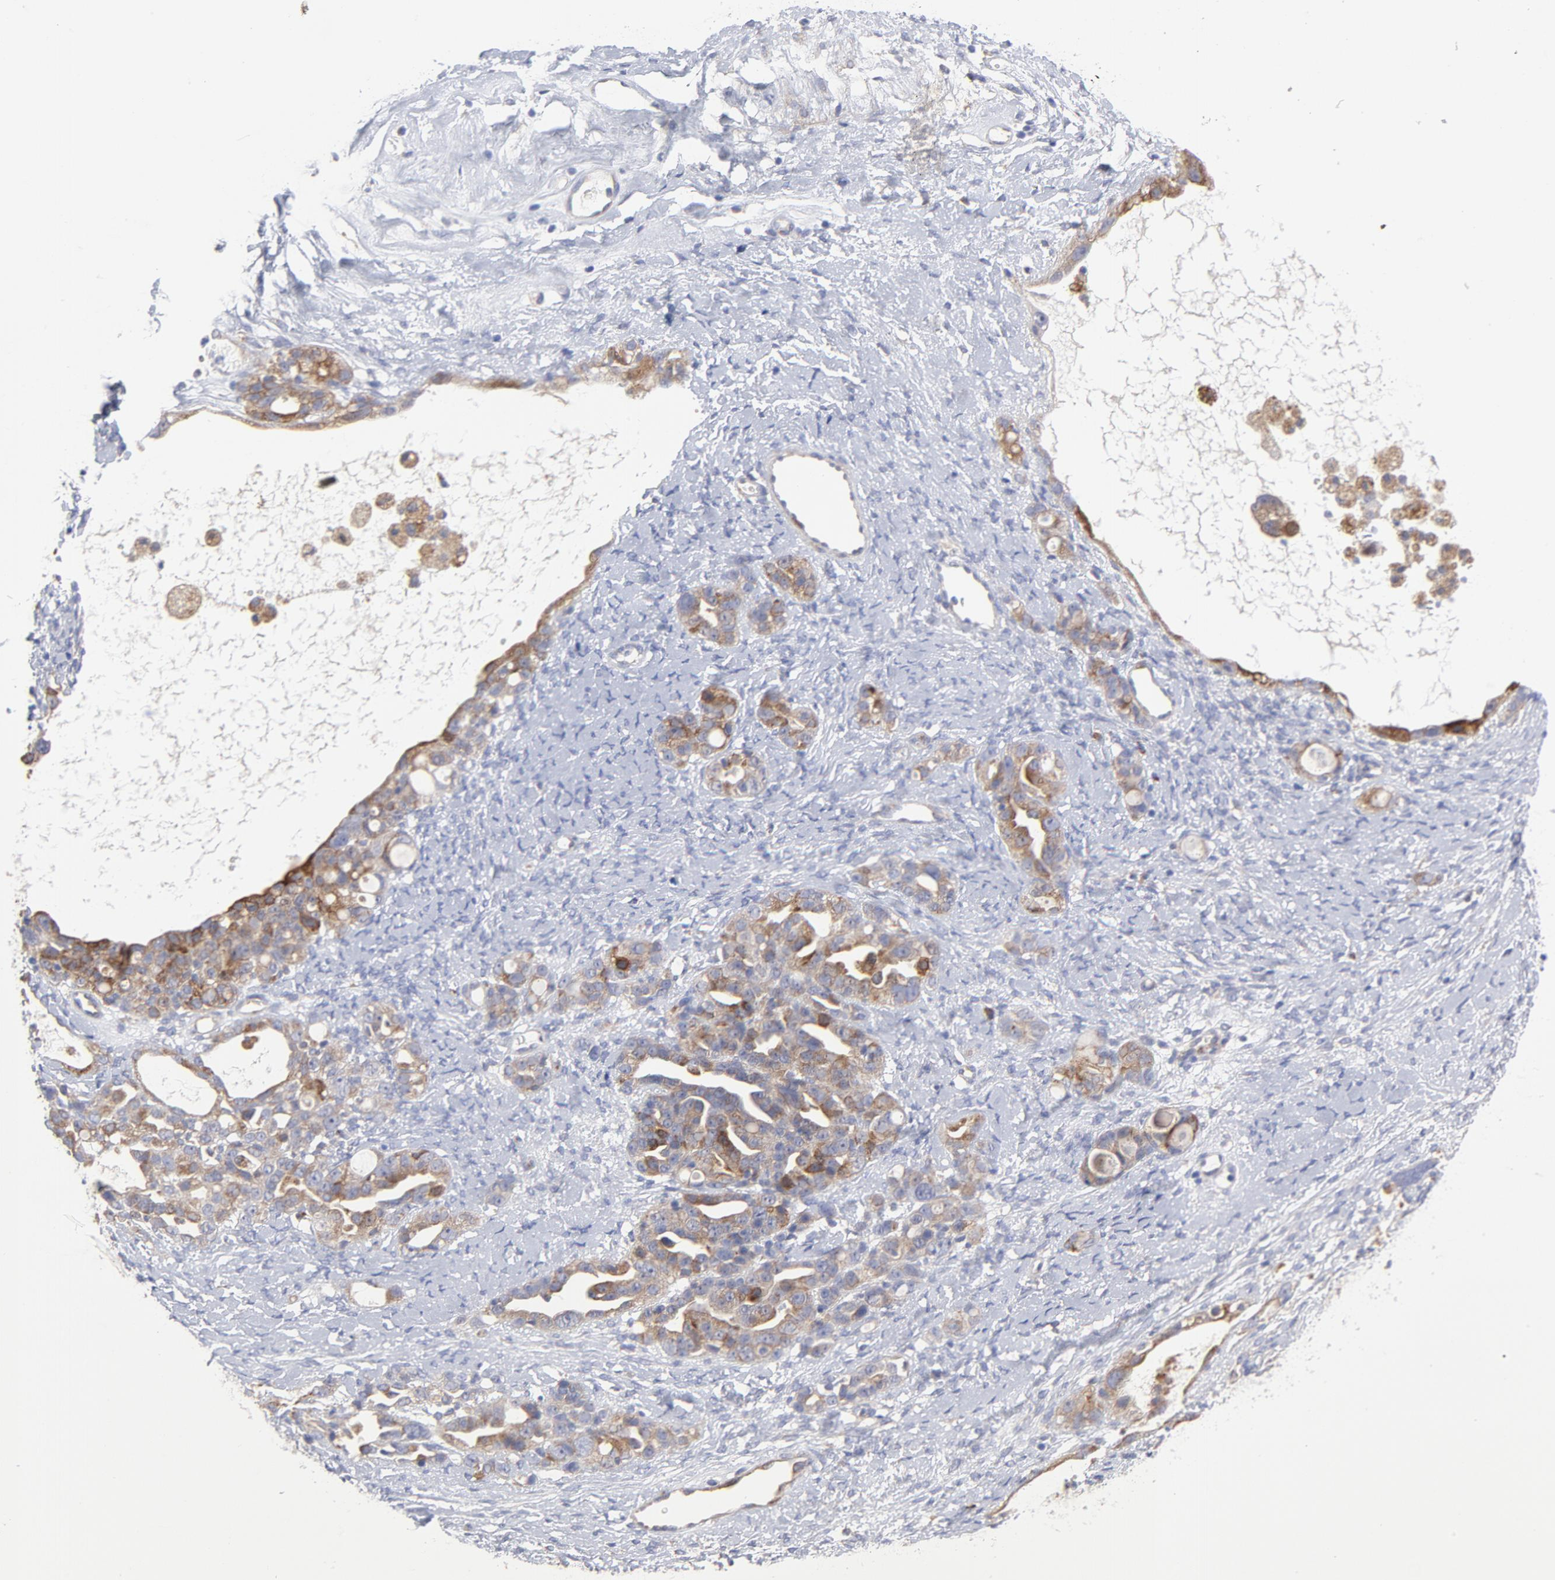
{"staining": {"intensity": "moderate", "quantity": ">75%", "location": "cytoplasmic/membranous"}, "tissue": "ovarian cancer", "cell_type": "Tumor cells", "image_type": "cancer", "snomed": [{"axis": "morphology", "description": "Cystadenocarcinoma, serous, NOS"}, {"axis": "topography", "description": "Ovary"}], "caption": "Immunohistochemical staining of serous cystadenocarcinoma (ovarian) displays moderate cytoplasmic/membranous protein staining in about >75% of tumor cells.", "gene": "RAPGEF3", "patient": {"sex": "female", "age": 66}}